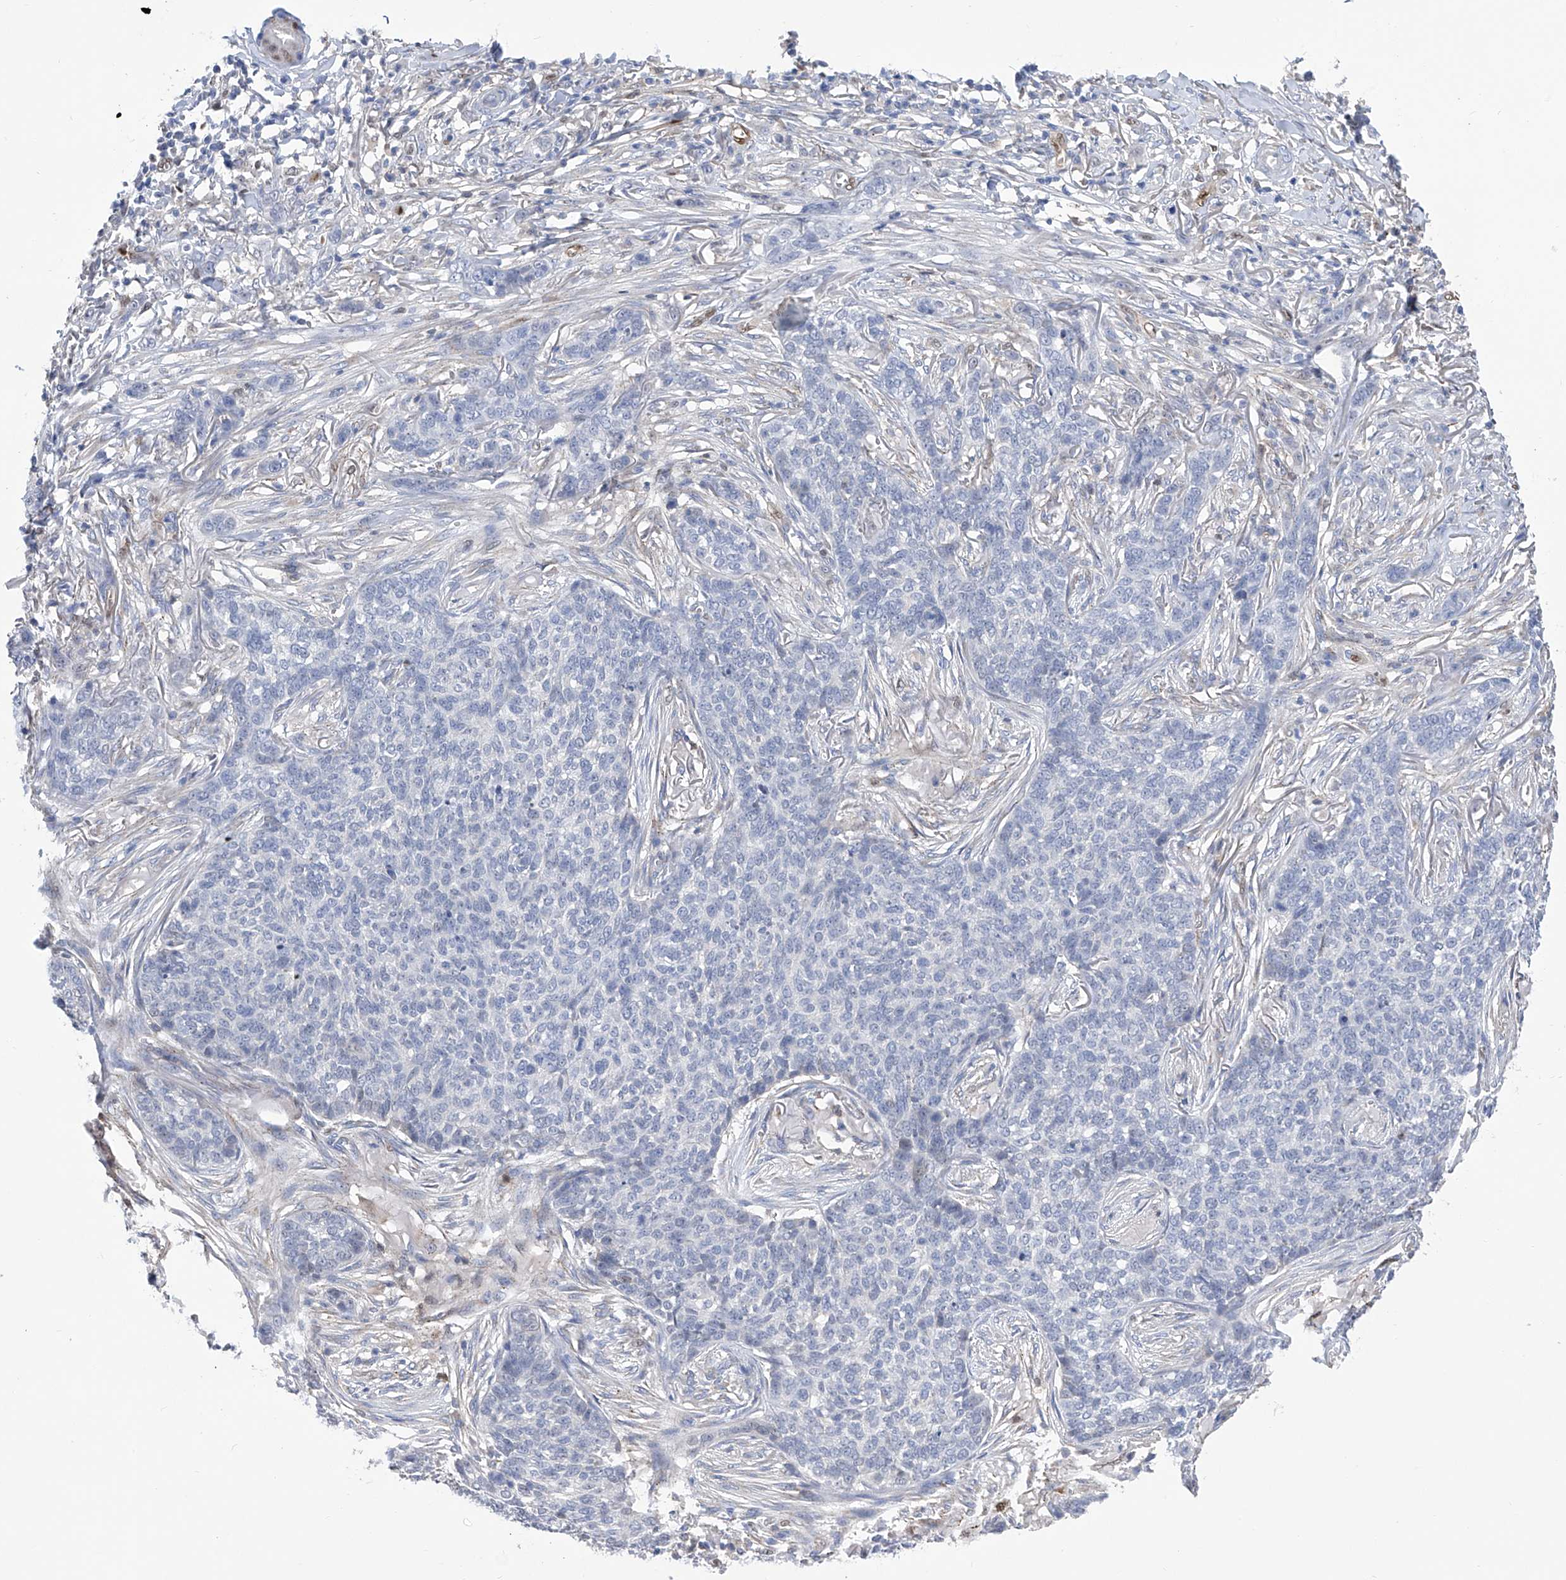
{"staining": {"intensity": "negative", "quantity": "none", "location": "none"}, "tissue": "skin cancer", "cell_type": "Tumor cells", "image_type": "cancer", "snomed": [{"axis": "morphology", "description": "Basal cell carcinoma"}, {"axis": "topography", "description": "Skin"}], "caption": "IHC of human skin cancer (basal cell carcinoma) shows no positivity in tumor cells.", "gene": "PHF20", "patient": {"sex": "male", "age": 85}}